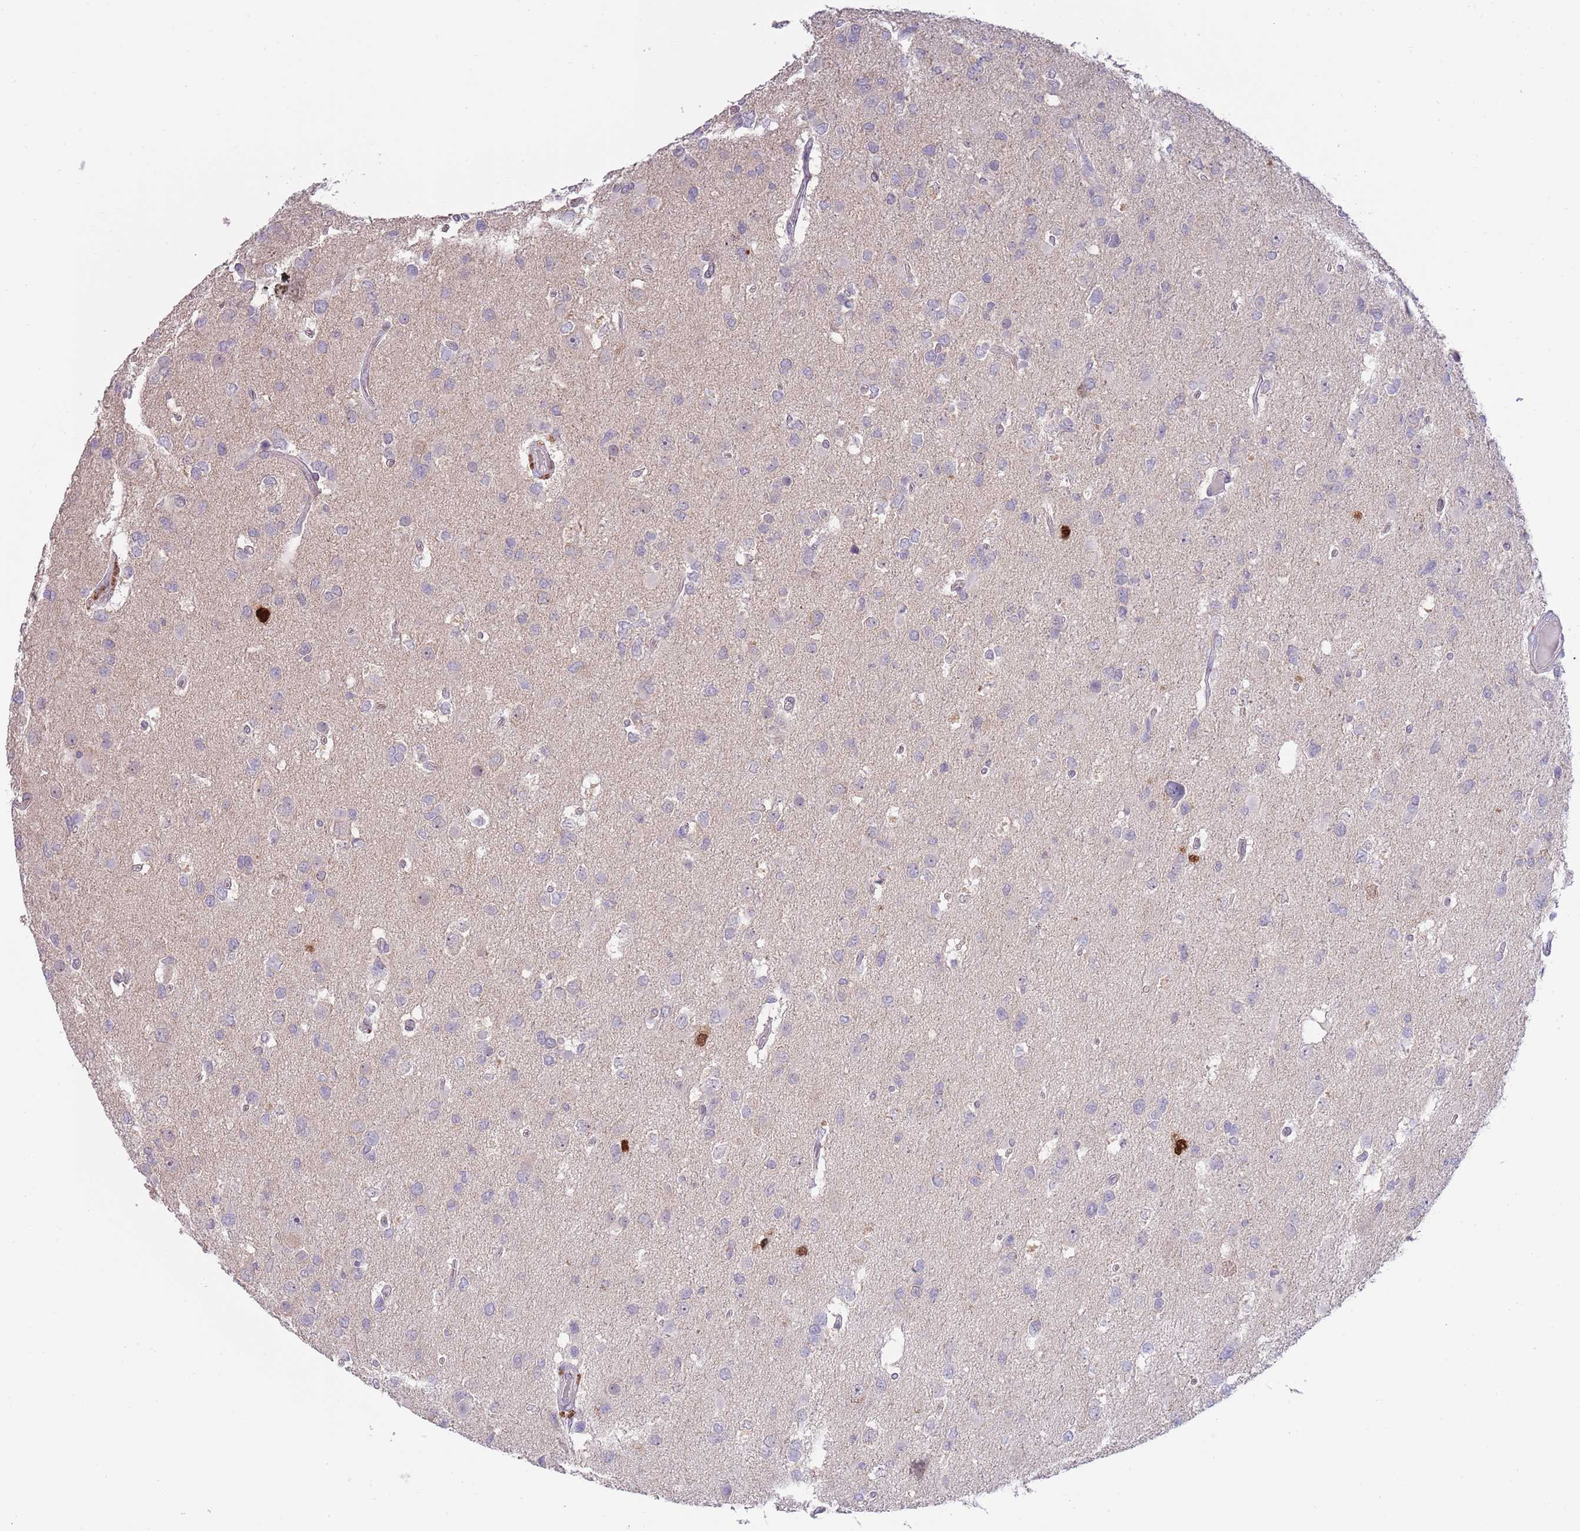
{"staining": {"intensity": "negative", "quantity": "none", "location": "none"}, "tissue": "glioma", "cell_type": "Tumor cells", "image_type": "cancer", "snomed": [{"axis": "morphology", "description": "Glioma, malignant, High grade"}, {"axis": "topography", "description": "Brain"}], "caption": "Malignant high-grade glioma was stained to show a protein in brown. There is no significant expression in tumor cells.", "gene": "PIMREG", "patient": {"sex": "male", "age": 53}}